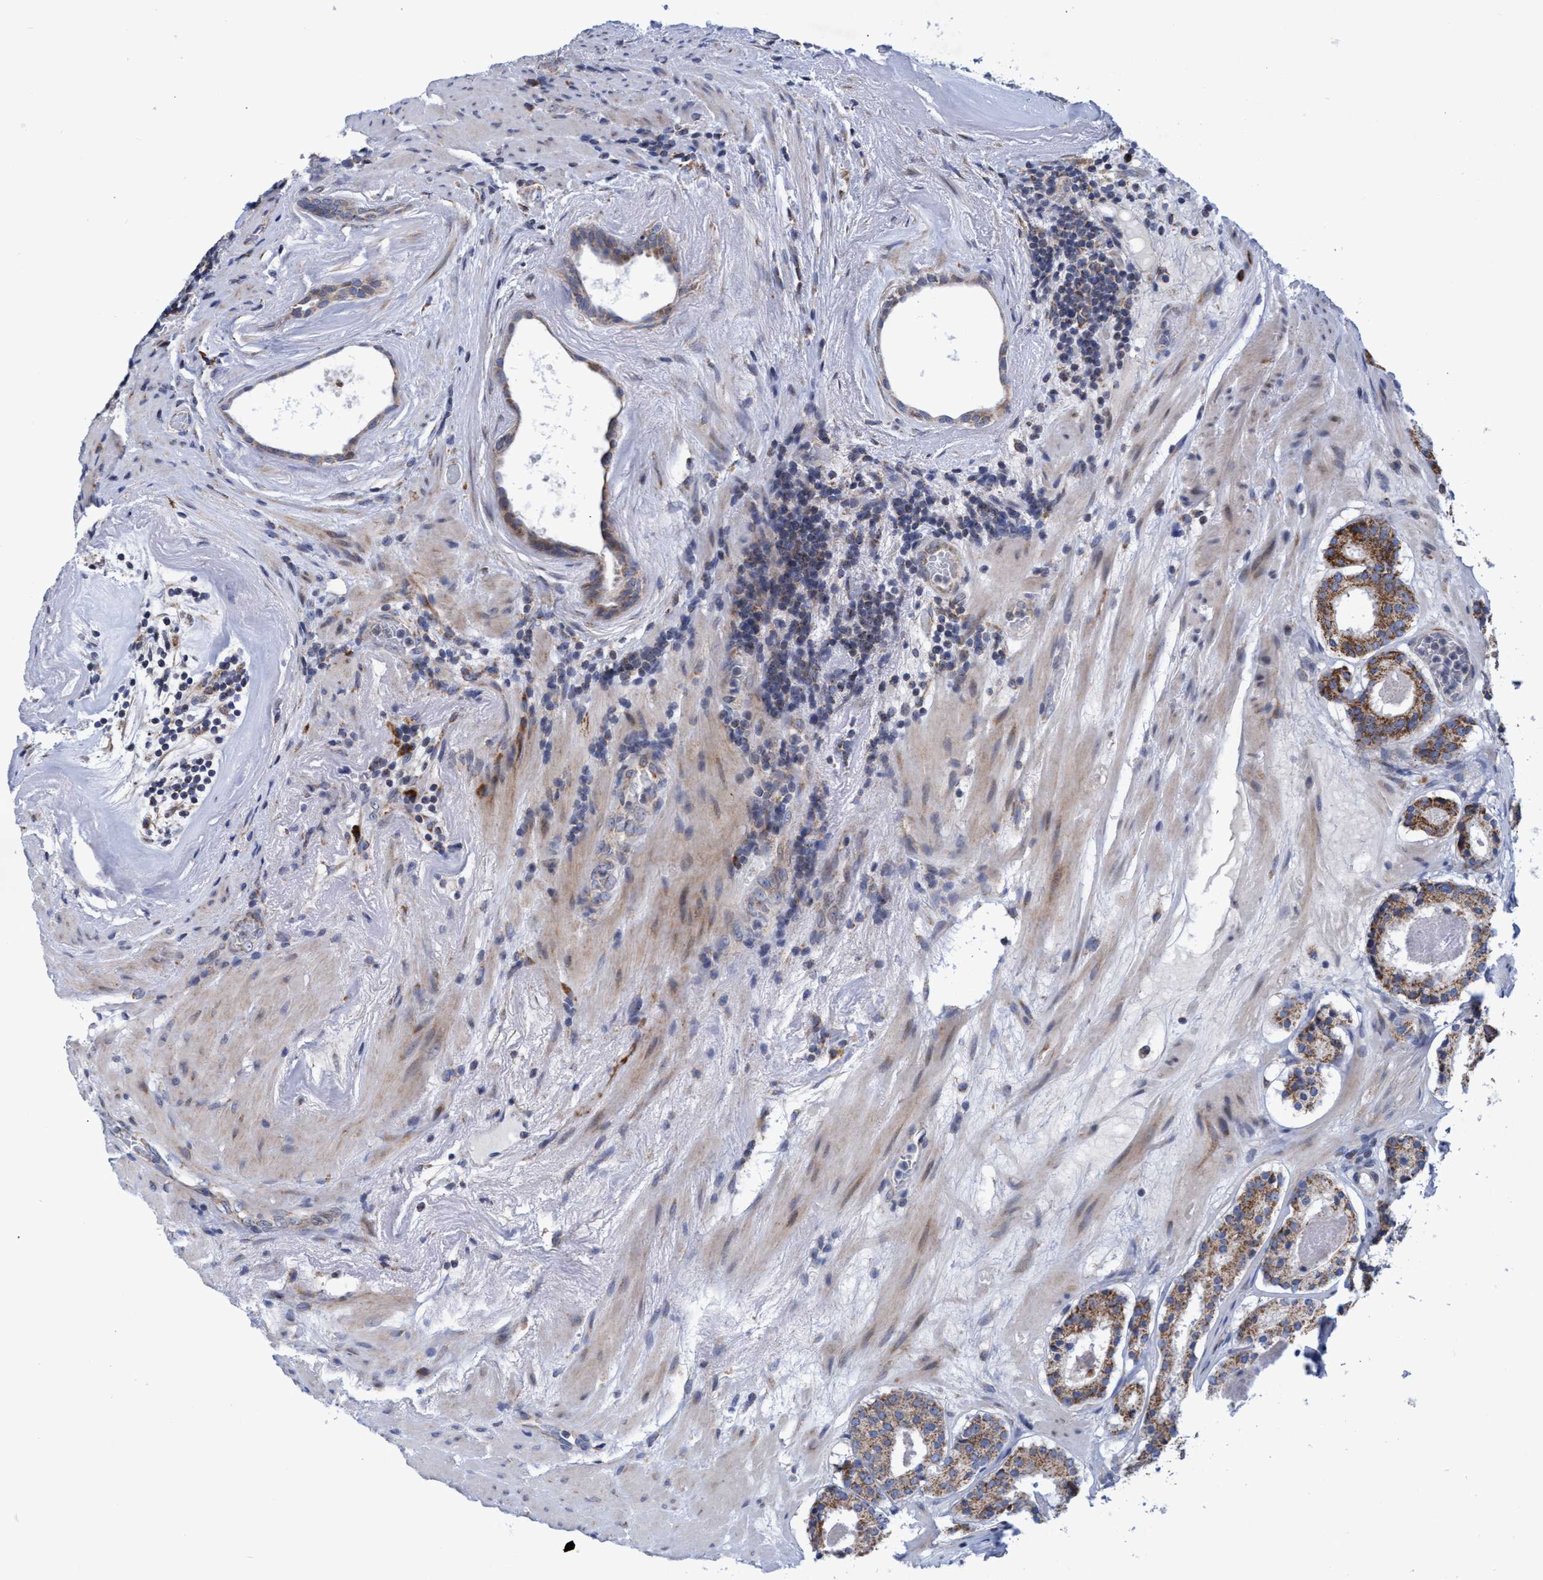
{"staining": {"intensity": "moderate", "quantity": ">75%", "location": "cytoplasmic/membranous"}, "tissue": "prostate cancer", "cell_type": "Tumor cells", "image_type": "cancer", "snomed": [{"axis": "morphology", "description": "Adenocarcinoma, Low grade"}, {"axis": "topography", "description": "Prostate"}], "caption": "A high-resolution histopathology image shows IHC staining of prostate cancer, which demonstrates moderate cytoplasmic/membranous staining in about >75% of tumor cells.", "gene": "NAT16", "patient": {"sex": "male", "age": 69}}